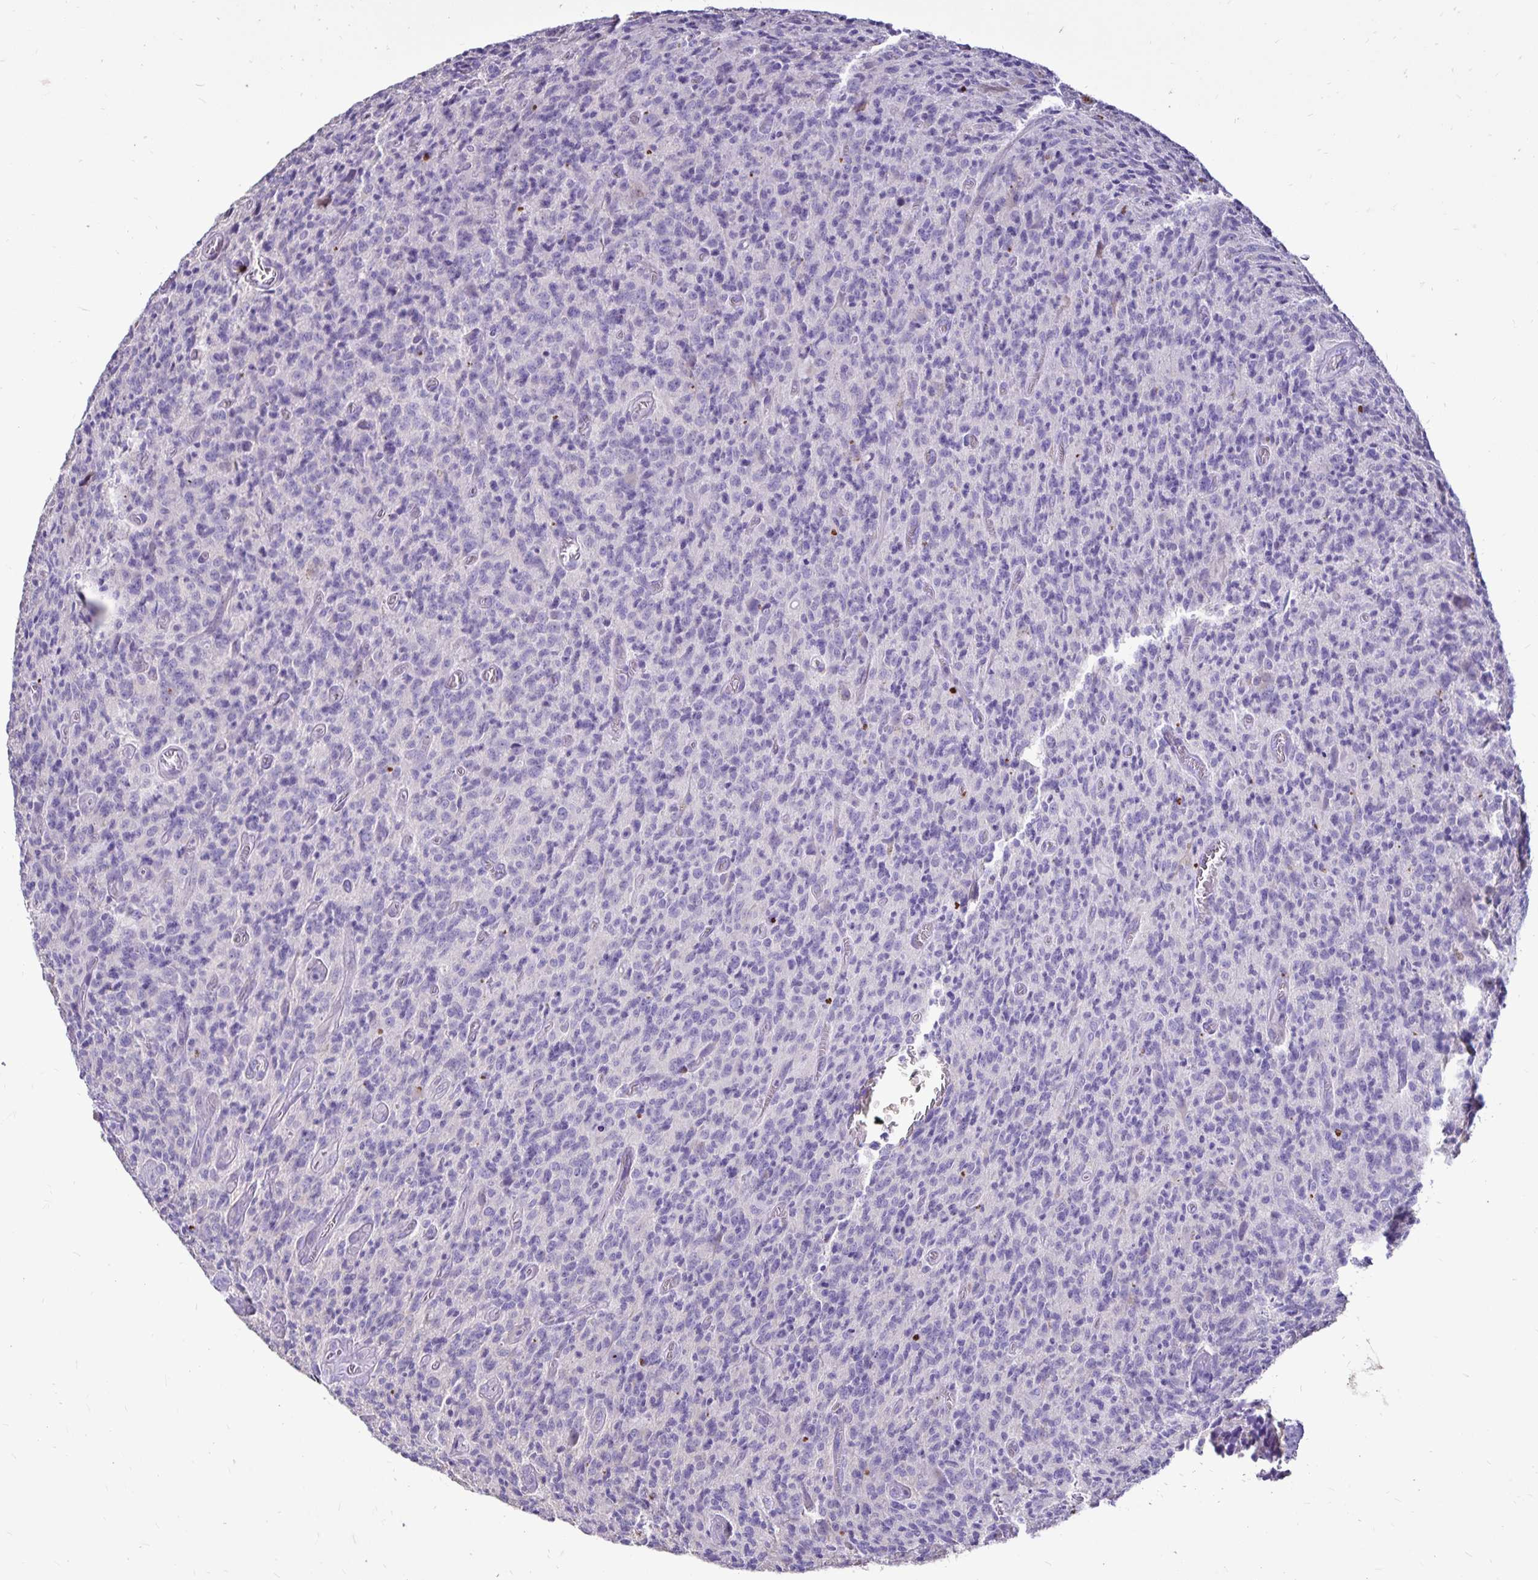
{"staining": {"intensity": "negative", "quantity": "none", "location": "none"}, "tissue": "glioma", "cell_type": "Tumor cells", "image_type": "cancer", "snomed": [{"axis": "morphology", "description": "Glioma, malignant, High grade"}, {"axis": "topography", "description": "Brain"}], "caption": "Malignant glioma (high-grade) stained for a protein using IHC demonstrates no positivity tumor cells.", "gene": "EVPL", "patient": {"sex": "male", "age": 76}}